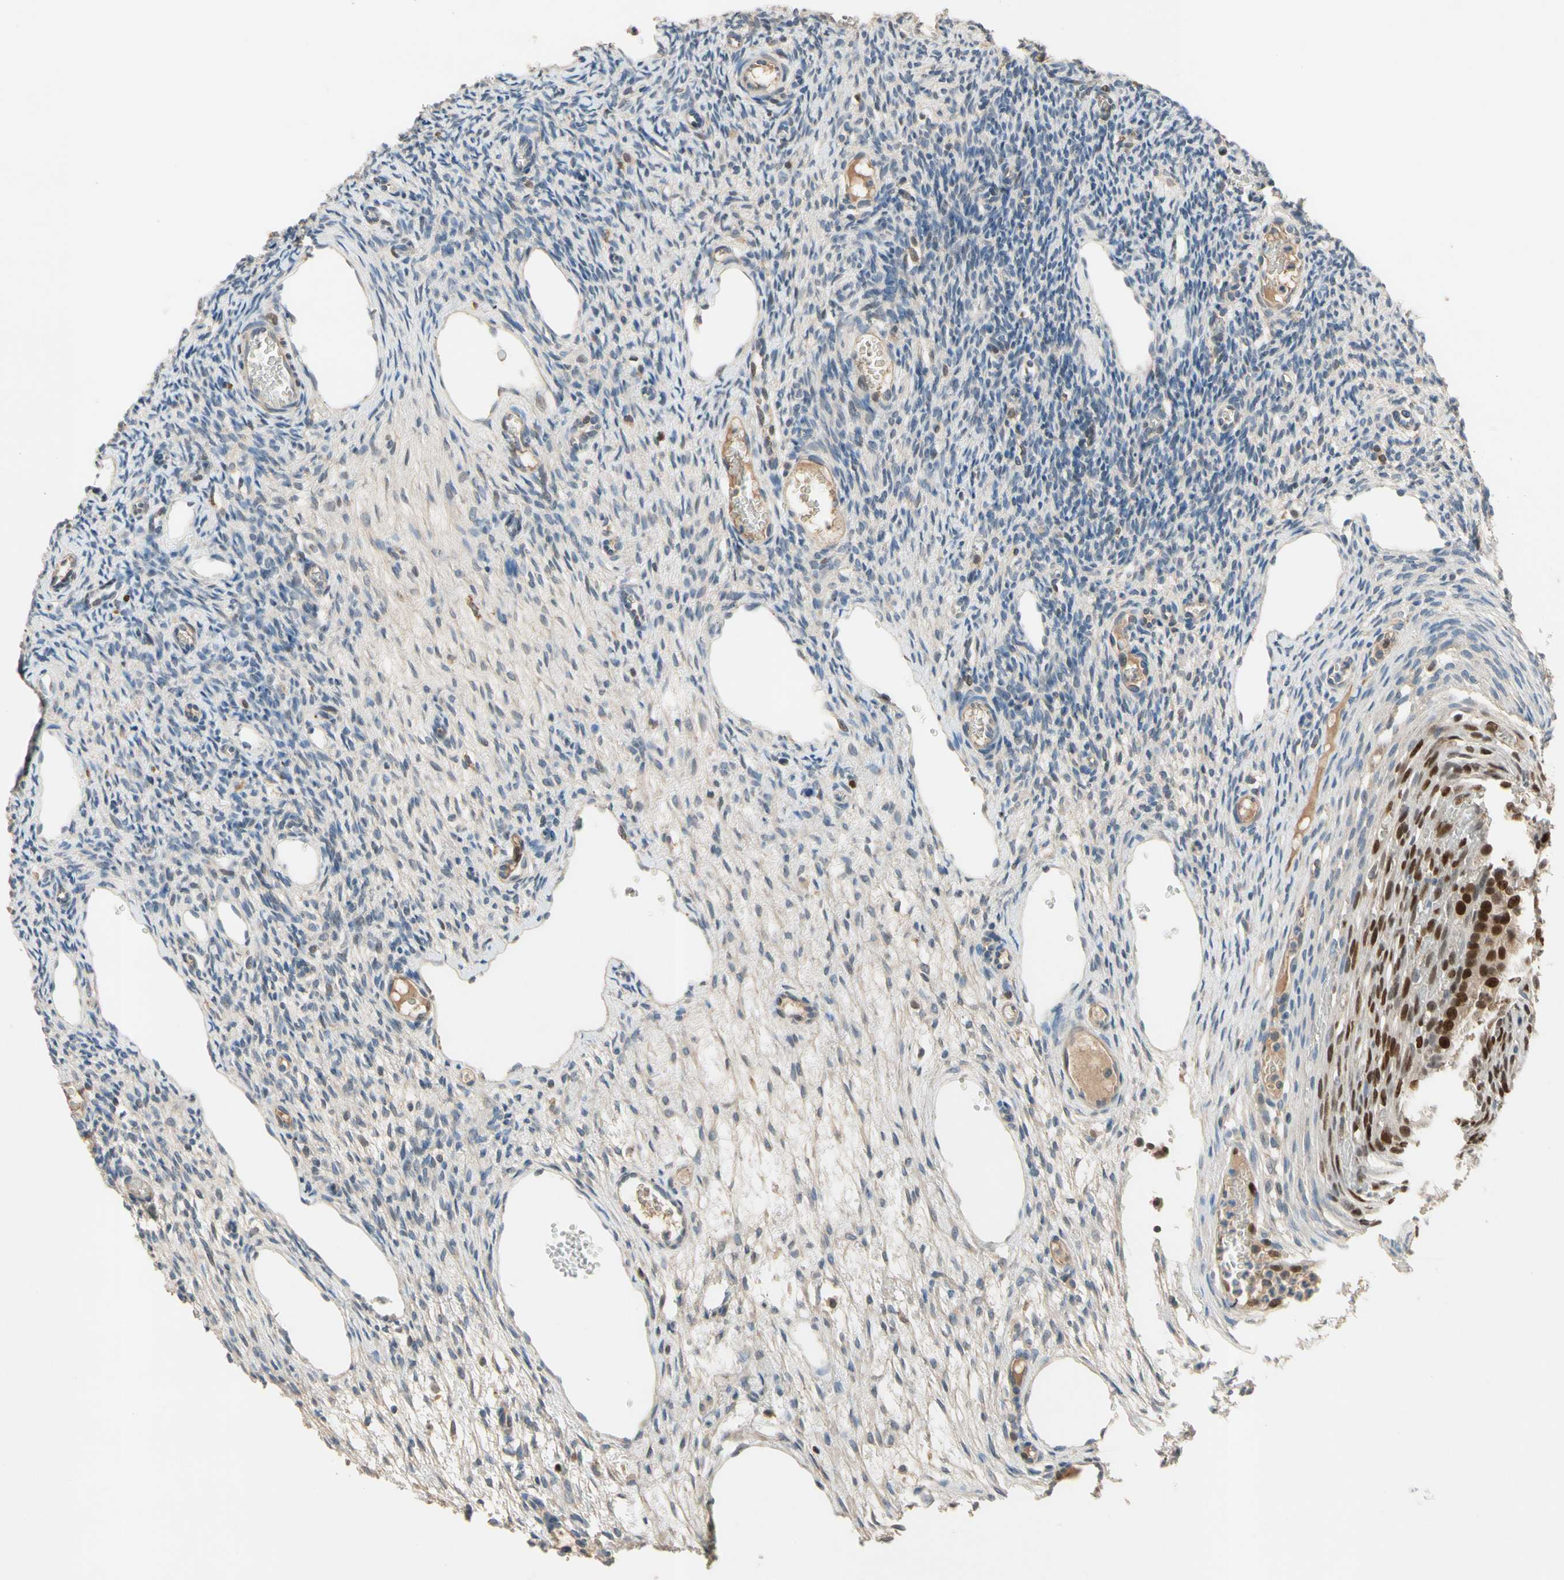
{"staining": {"intensity": "negative", "quantity": "none", "location": "none"}, "tissue": "ovary", "cell_type": "Ovarian stroma cells", "image_type": "normal", "snomed": [{"axis": "morphology", "description": "Normal tissue, NOS"}, {"axis": "topography", "description": "Ovary"}], "caption": "An IHC photomicrograph of benign ovary is shown. There is no staining in ovarian stroma cells of ovary.", "gene": "ZKSCAN3", "patient": {"sex": "female", "age": 33}}